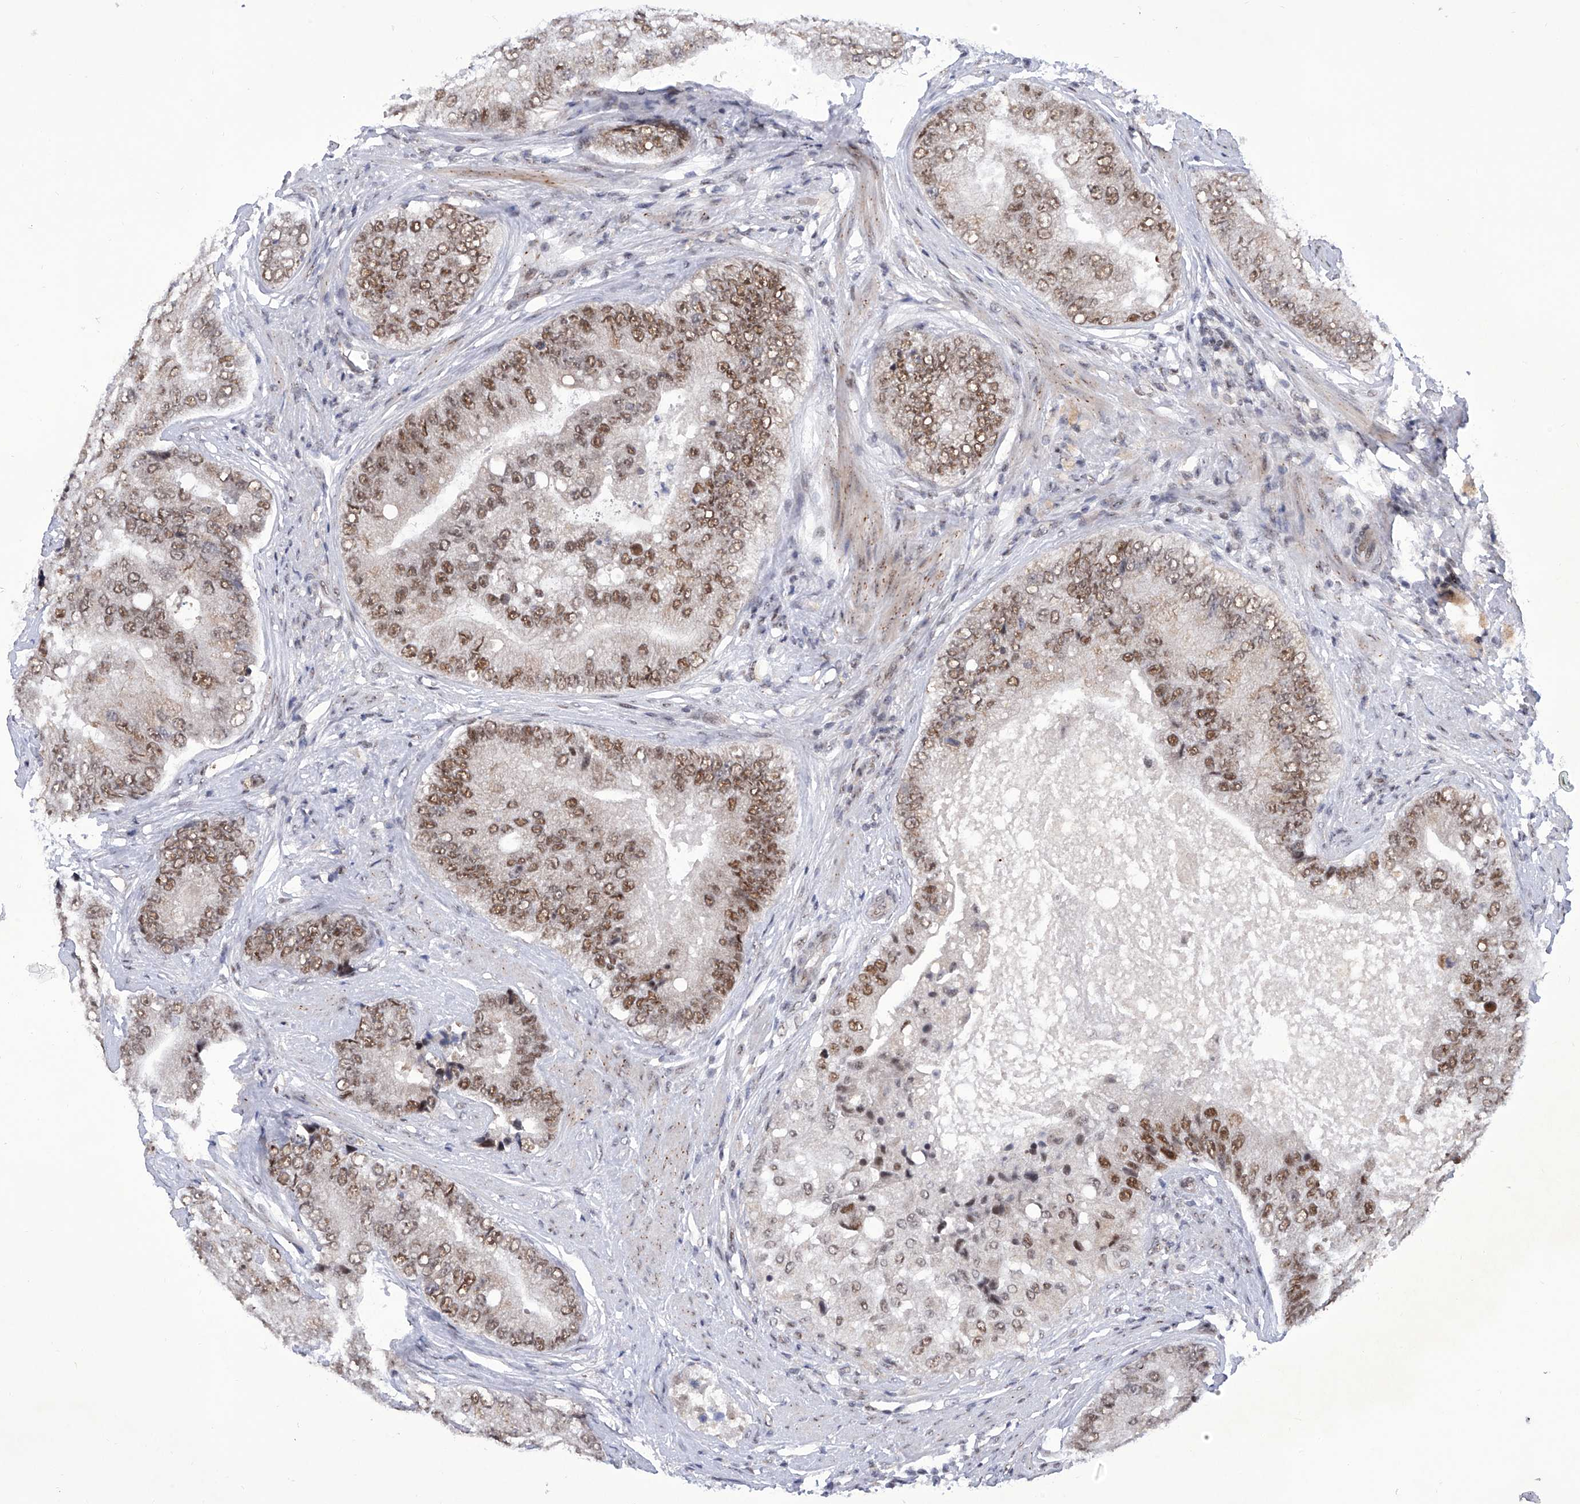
{"staining": {"intensity": "strong", "quantity": ">75%", "location": "nuclear"}, "tissue": "prostate cancer", "cell_type": "Tumor cells", "image_type": "cancer", "snomed": [{"axis": "morphology", "description": "Adenocarcinoma, High grade"}, {"axis": "topography", "description": "Prostate"}], "caption": "Immunohistochemical staining of adenocarcinoma (high-grade) (prostate) exhibits high levels of strong nuclear staining in about >75% of tumor cells. Nuclei are stained in blue.", "gene": "RAD54L", "patient": {"sex": "male", "age": 70}}